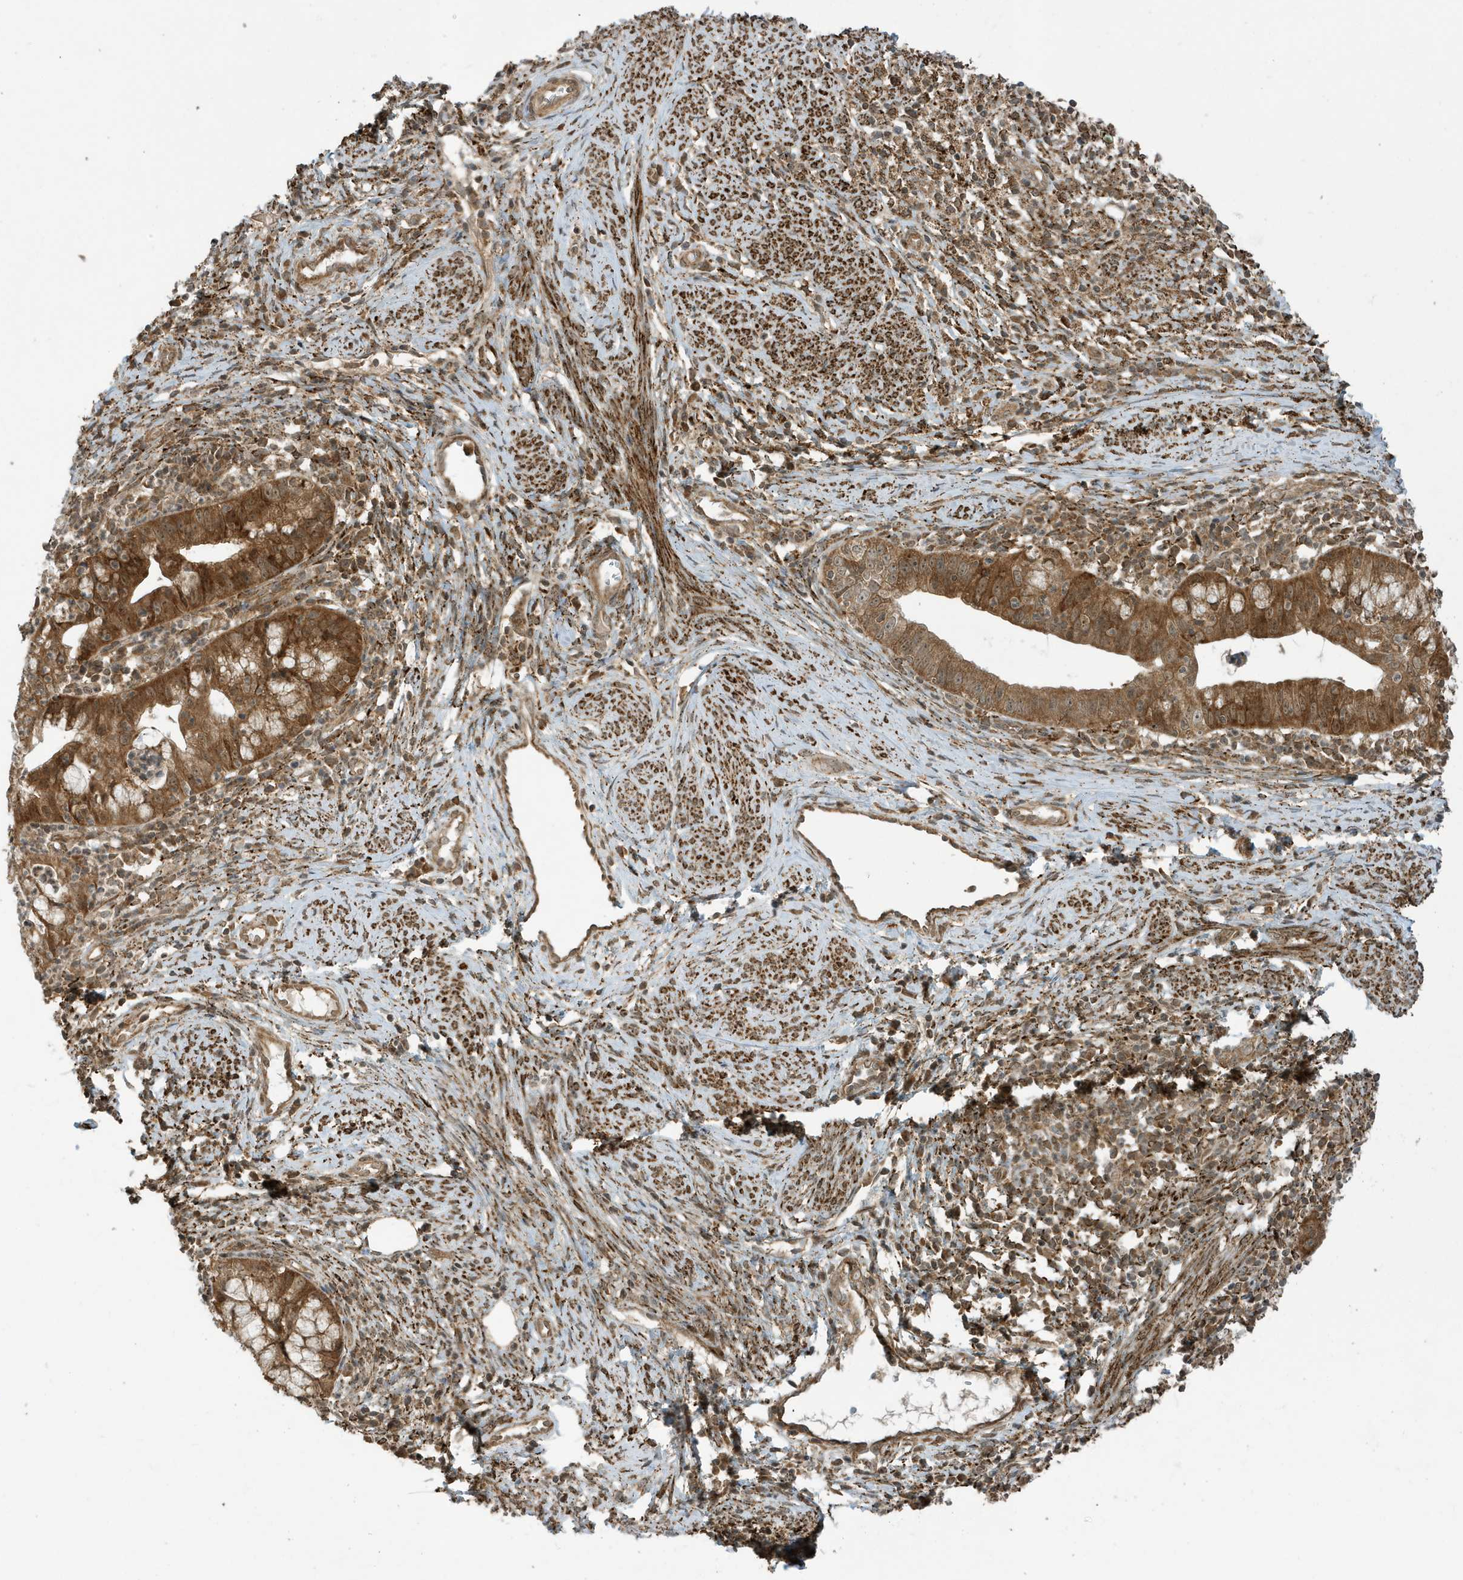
{"staining": {"intensity": "strong", "quantity": ">75%", "location": "cytoplasmic/membranous"}, "tissue": "cervical cancer", "cell_type": "Tumor cells", "image_type": "cancer", "snomed": [{"axis": "morphology", "description": "Adenocarcinoma, NOS"}, {"axis": "topography", "description": "Cervix"}], "caption": "The micrograph demonstrates a brown stain indicating the presence of a protein in the cytoplasmic/membranous of tumor cells in cervical adenocarcinoma.", "gene": "DHX36", "patient": {"sex": "female", "age": 36}}